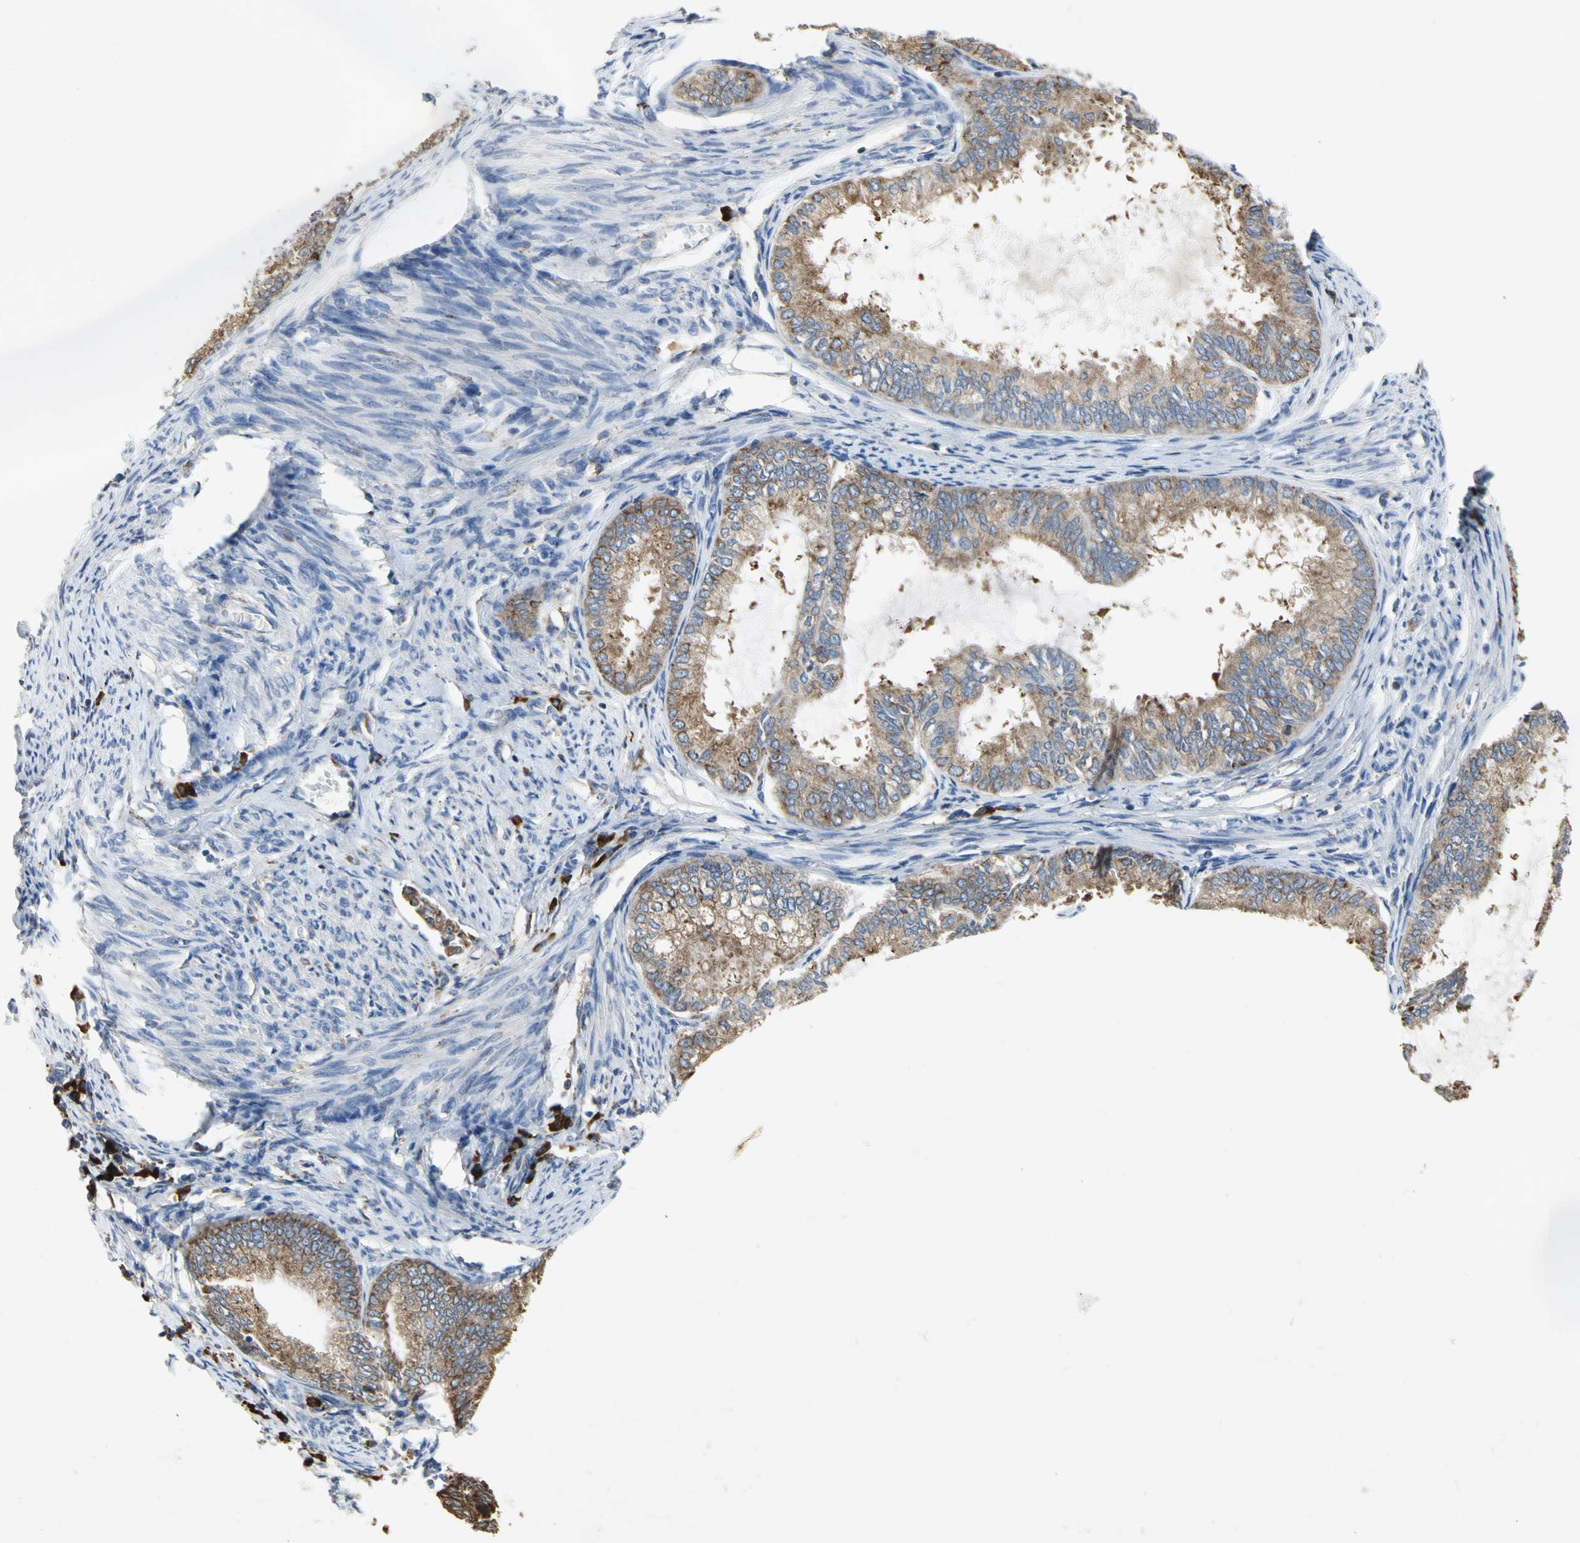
{"staining": {"intensity": "moderate", "quantity": ">75%", "location": "cytoplasmic/membranous"}, "tissue": "endometrial cancer", "cell_type": "Tumor cells", "image_type": "cancer", "snomed": [{"axis": "morphology", "description": "Adenocarcinoma, NOS"}, {"axis": "topography", "description": "Endometrium"}], "caption": "This histopathology image displays immunohistochemistry (IHC) staining of endometrial cancer, with medium moderate cytoplasmic/membranous expression in about >75% of tumor cells.", "gene": "SDF2L1", "patient": {"sex": "female", "age": 86}}